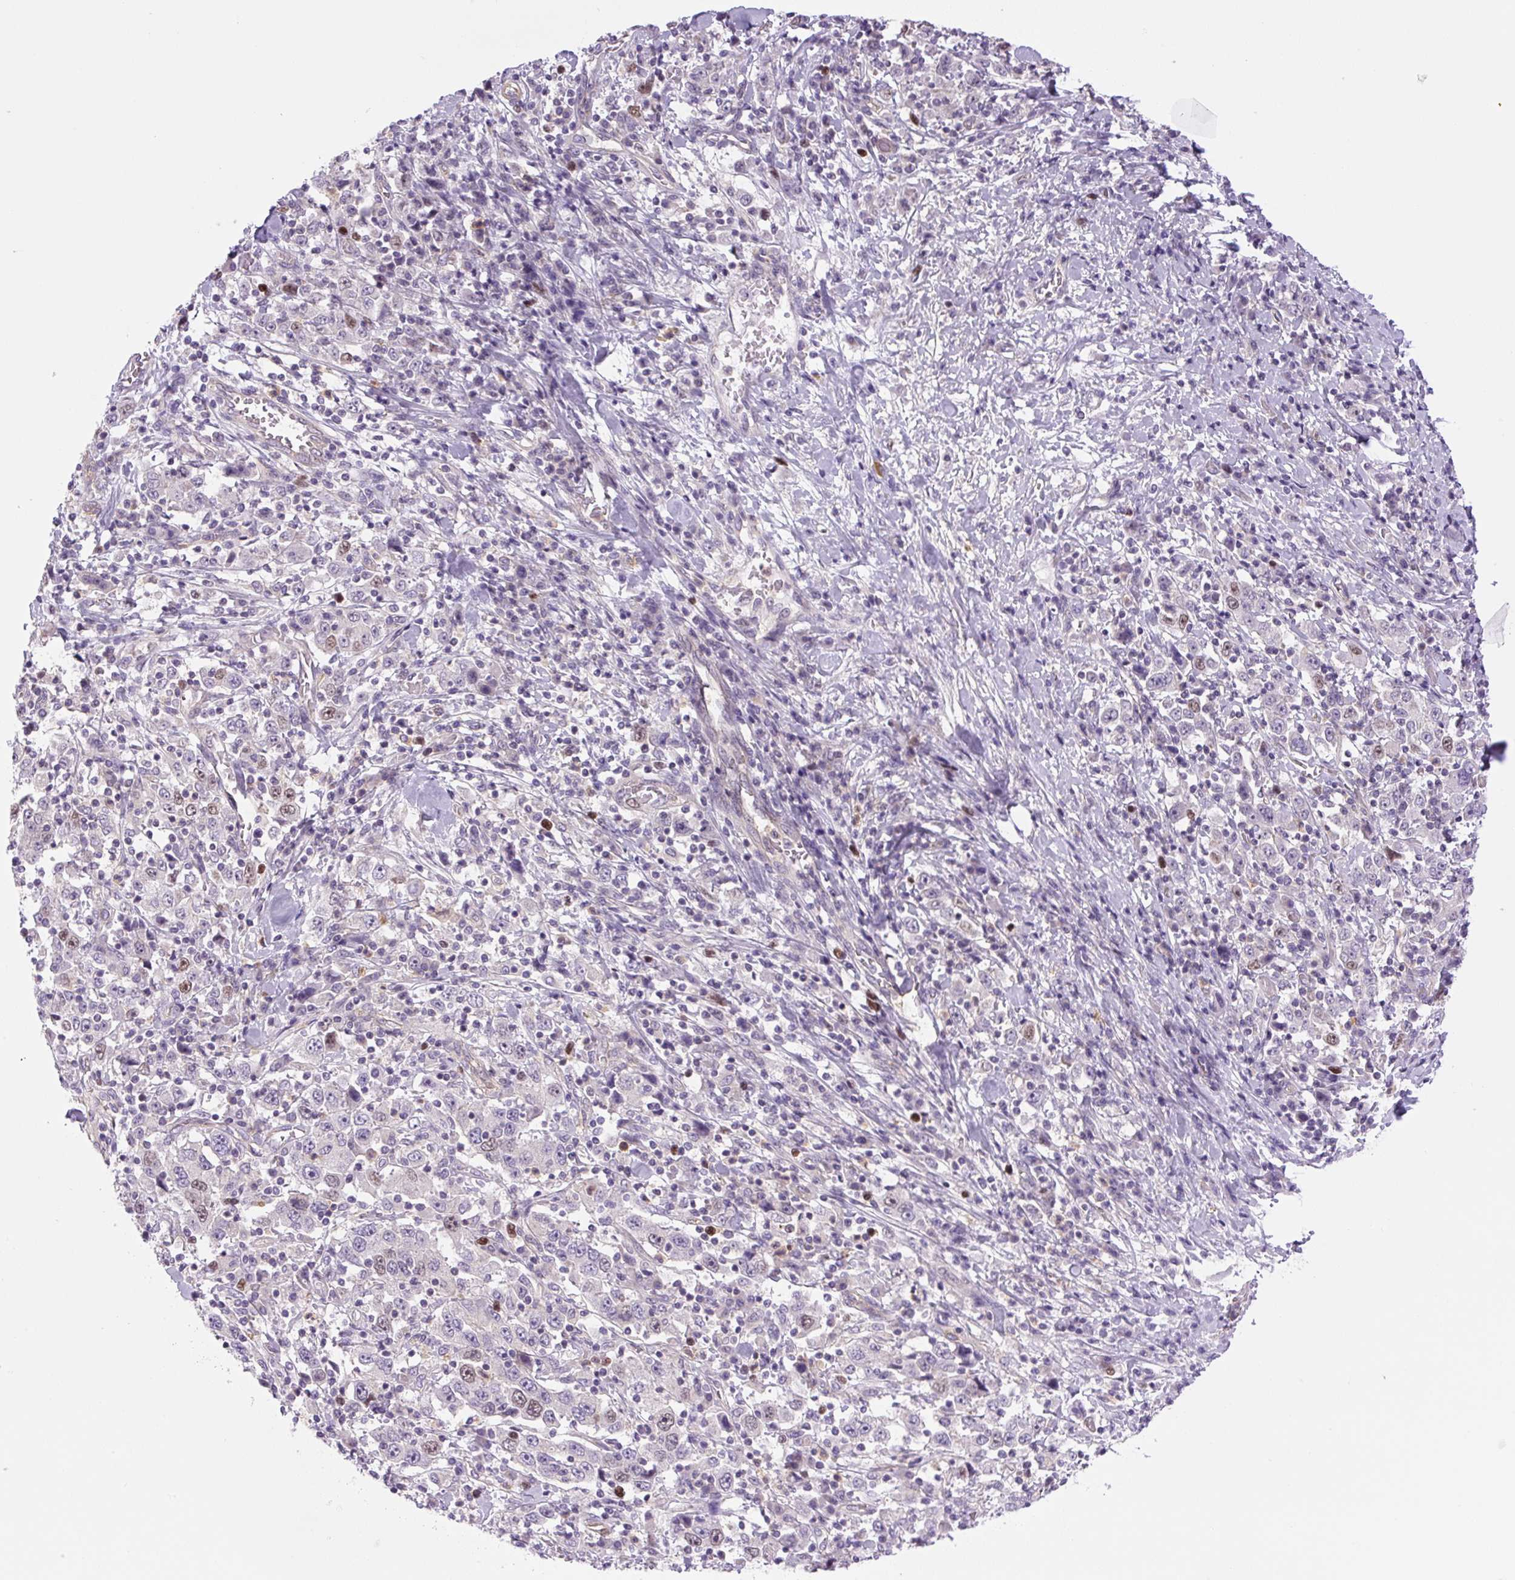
{"staining": {"intensity": "moderate", "quantity": "<25%", "location": "nuclear"}, "tissue": "stomach cancer", "cell_type": "Tumor cells", "image_type": "cancer", "snomed": [{"axis": "morphology", "description": "Normal tissue, NOS"}, {"axis": "morphology", "description": "Adenocarcinoma, NOS"}, {"axis": "topography", "description": "Stomach, upper"}, {"axis": "topography", "description": "Stomach"}], "caption": "IHC photomicrograph of stomach adenocarcinoma stained for a protein (brown), which reveals low levels of moderate nuclear positivity in about <25% of tumor cells.", "gene": "KIFC1", "patient": {"sex": "male", "age": 59}}